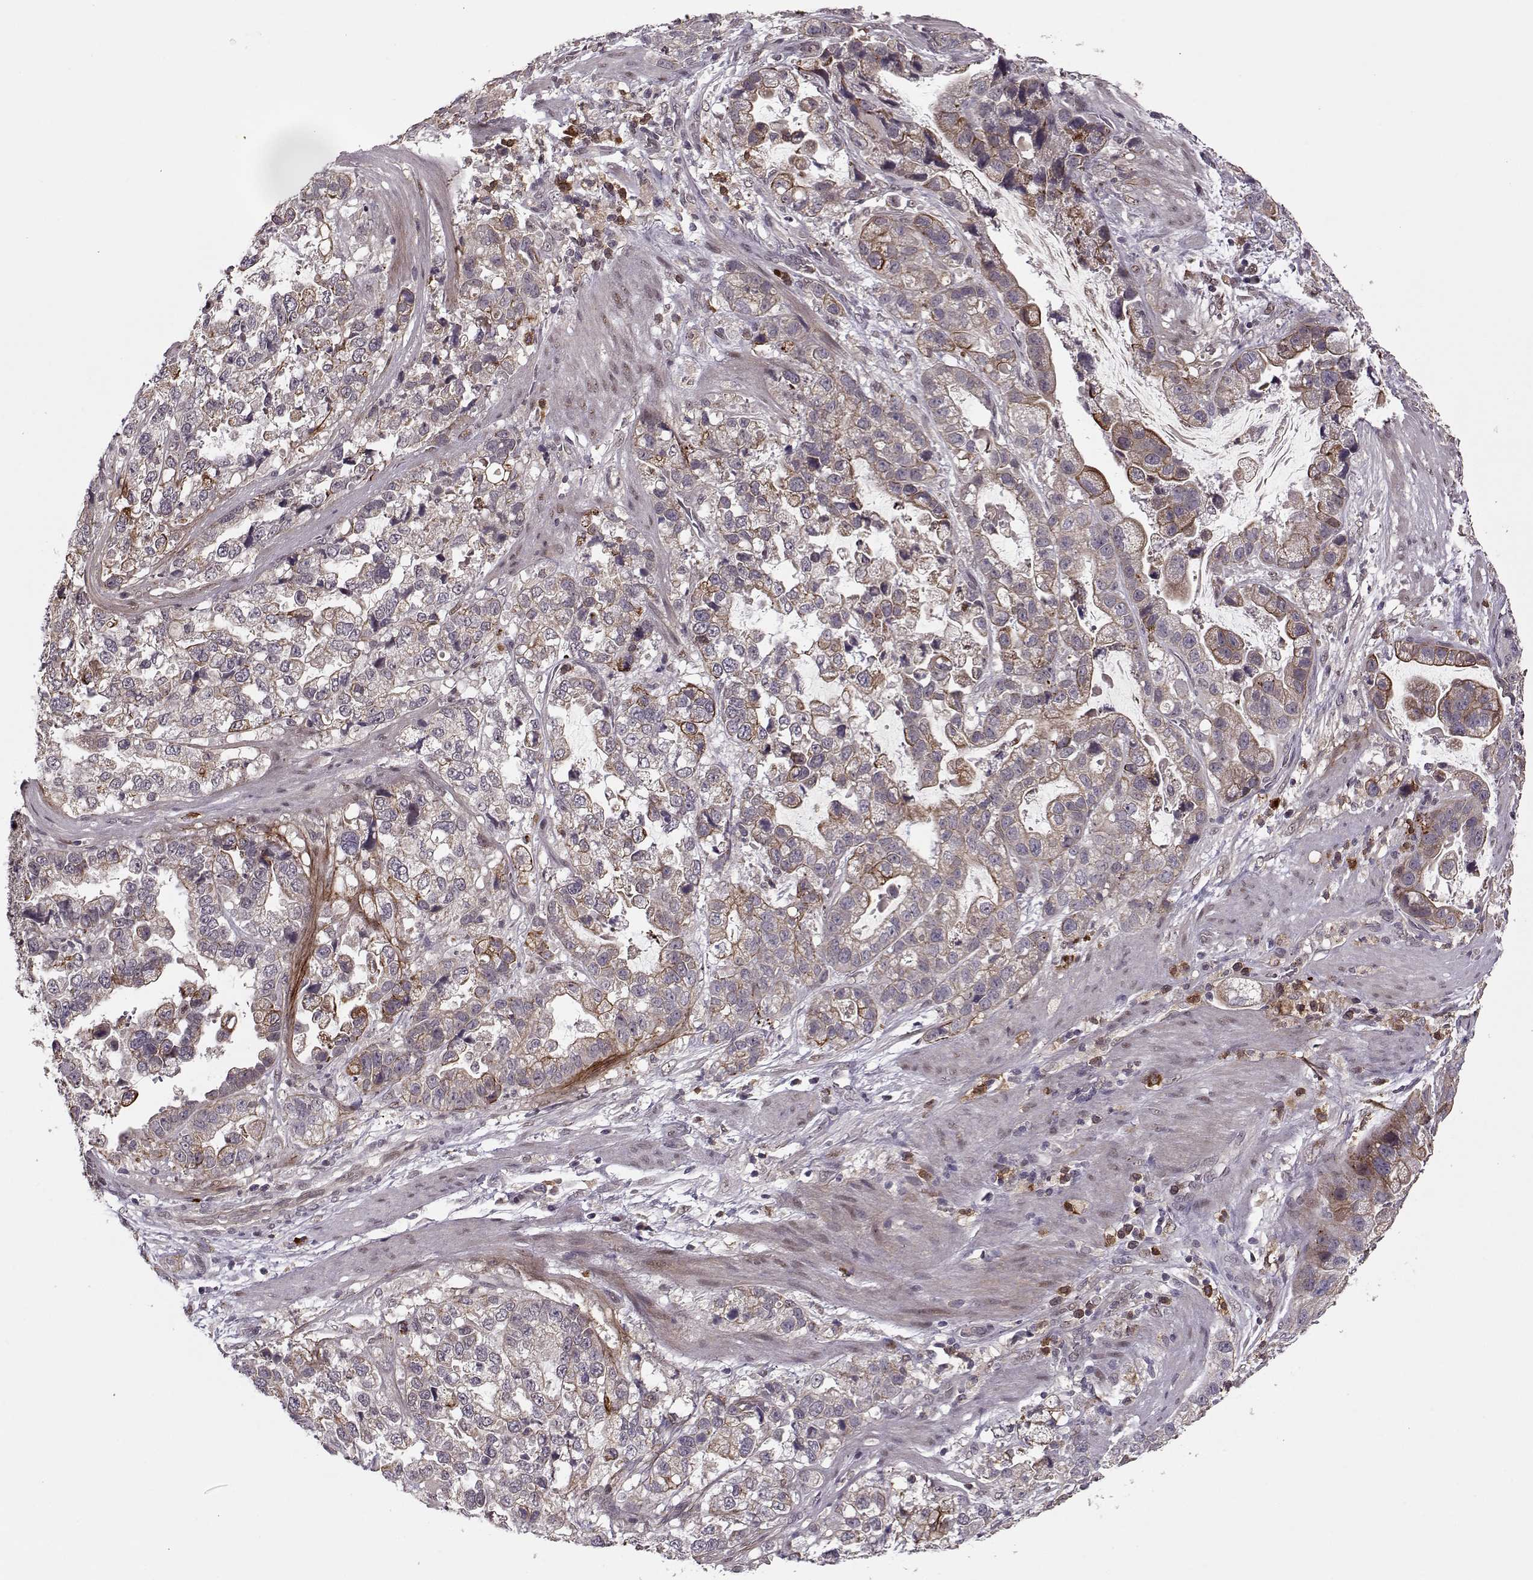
{"staining": {"intensity": "strong", "quantity": "25%-75%", "location": "cytoplasmic/membranous"}, "tissue": "stomach cancer", "cell_type": "Tumor cells", "image_type": "cancer", "snomed": [{"axis": "morphology", "description": "Adenocarcinoma, NOS"}, {"axis": "topography", "description": "Stomach"}], "caption": "A micrograph showing strong cytoplasmic/membranous staining in approximately 25%-75% of tumor cells in adenocarcinoma (stomach), as visualized by brown immunohistochemical staining.", "gene": "DENND4B", "patient": {"sex": "male", "age": 59}}